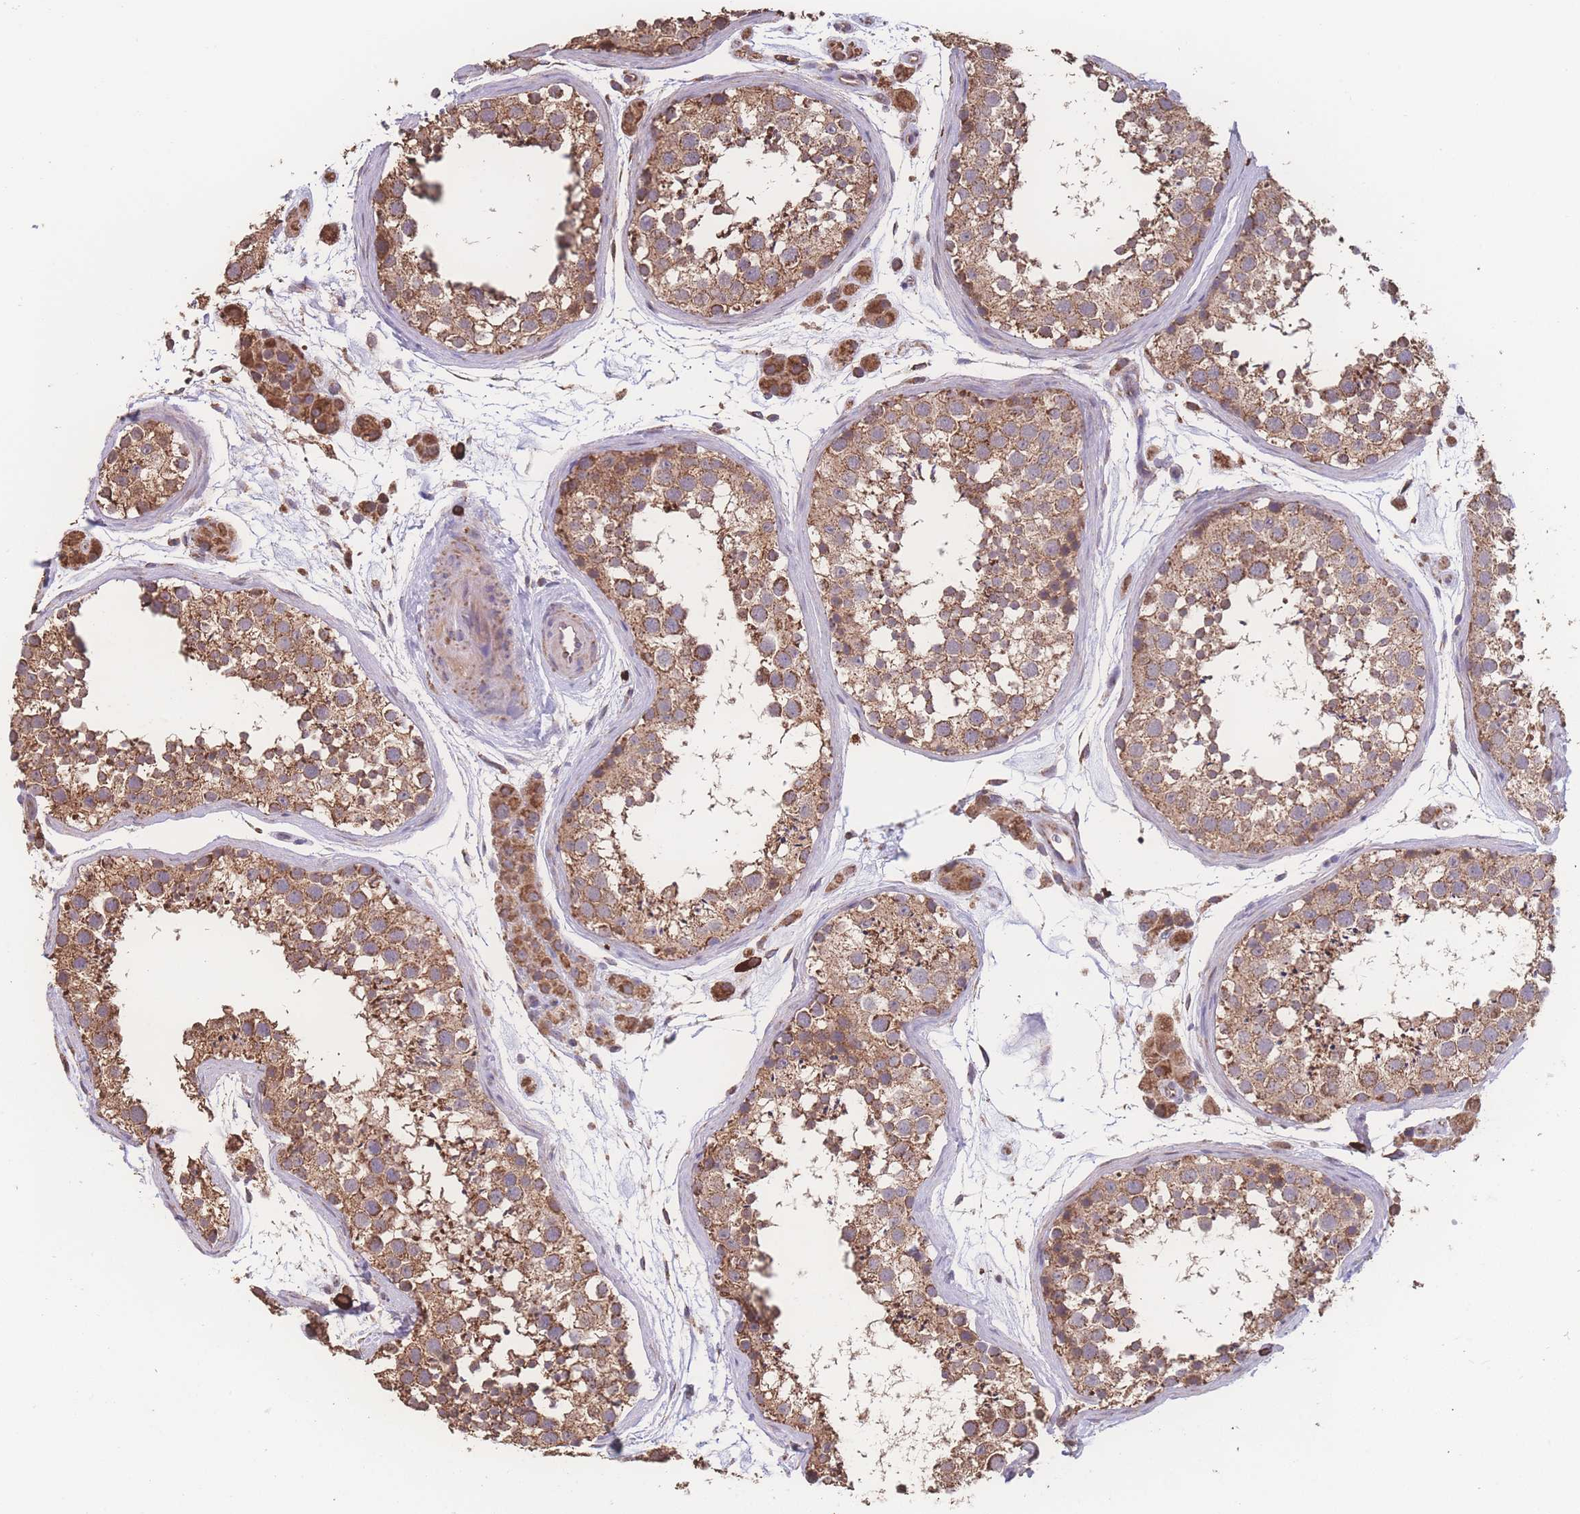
{"staining": {"intensity": "strong", "quantity": ">75%", "location": "cytoplasmic/membranous"}, "tissue": "testis", "cell_type": "Cells in seminiferous ducts", "image_type": "normal", "snomed": [{"axis": "morphology", "description": "Normal tissue, NOS"}, {"axis": "topography", "description": "Testis"}], "caption": "Immunohistochemistry (IHC) image of benign testis: human testis stained using immunohistochemistry (IHC) shows high levels of strong protein expression localized specifically in the cytoplasmic/membranous of cells in seminiferous ducts, appearing as a cytoplasmic/membranous brown color.", "gene": "SGSM3", "patient": {"sex": "male", "age": 41}}